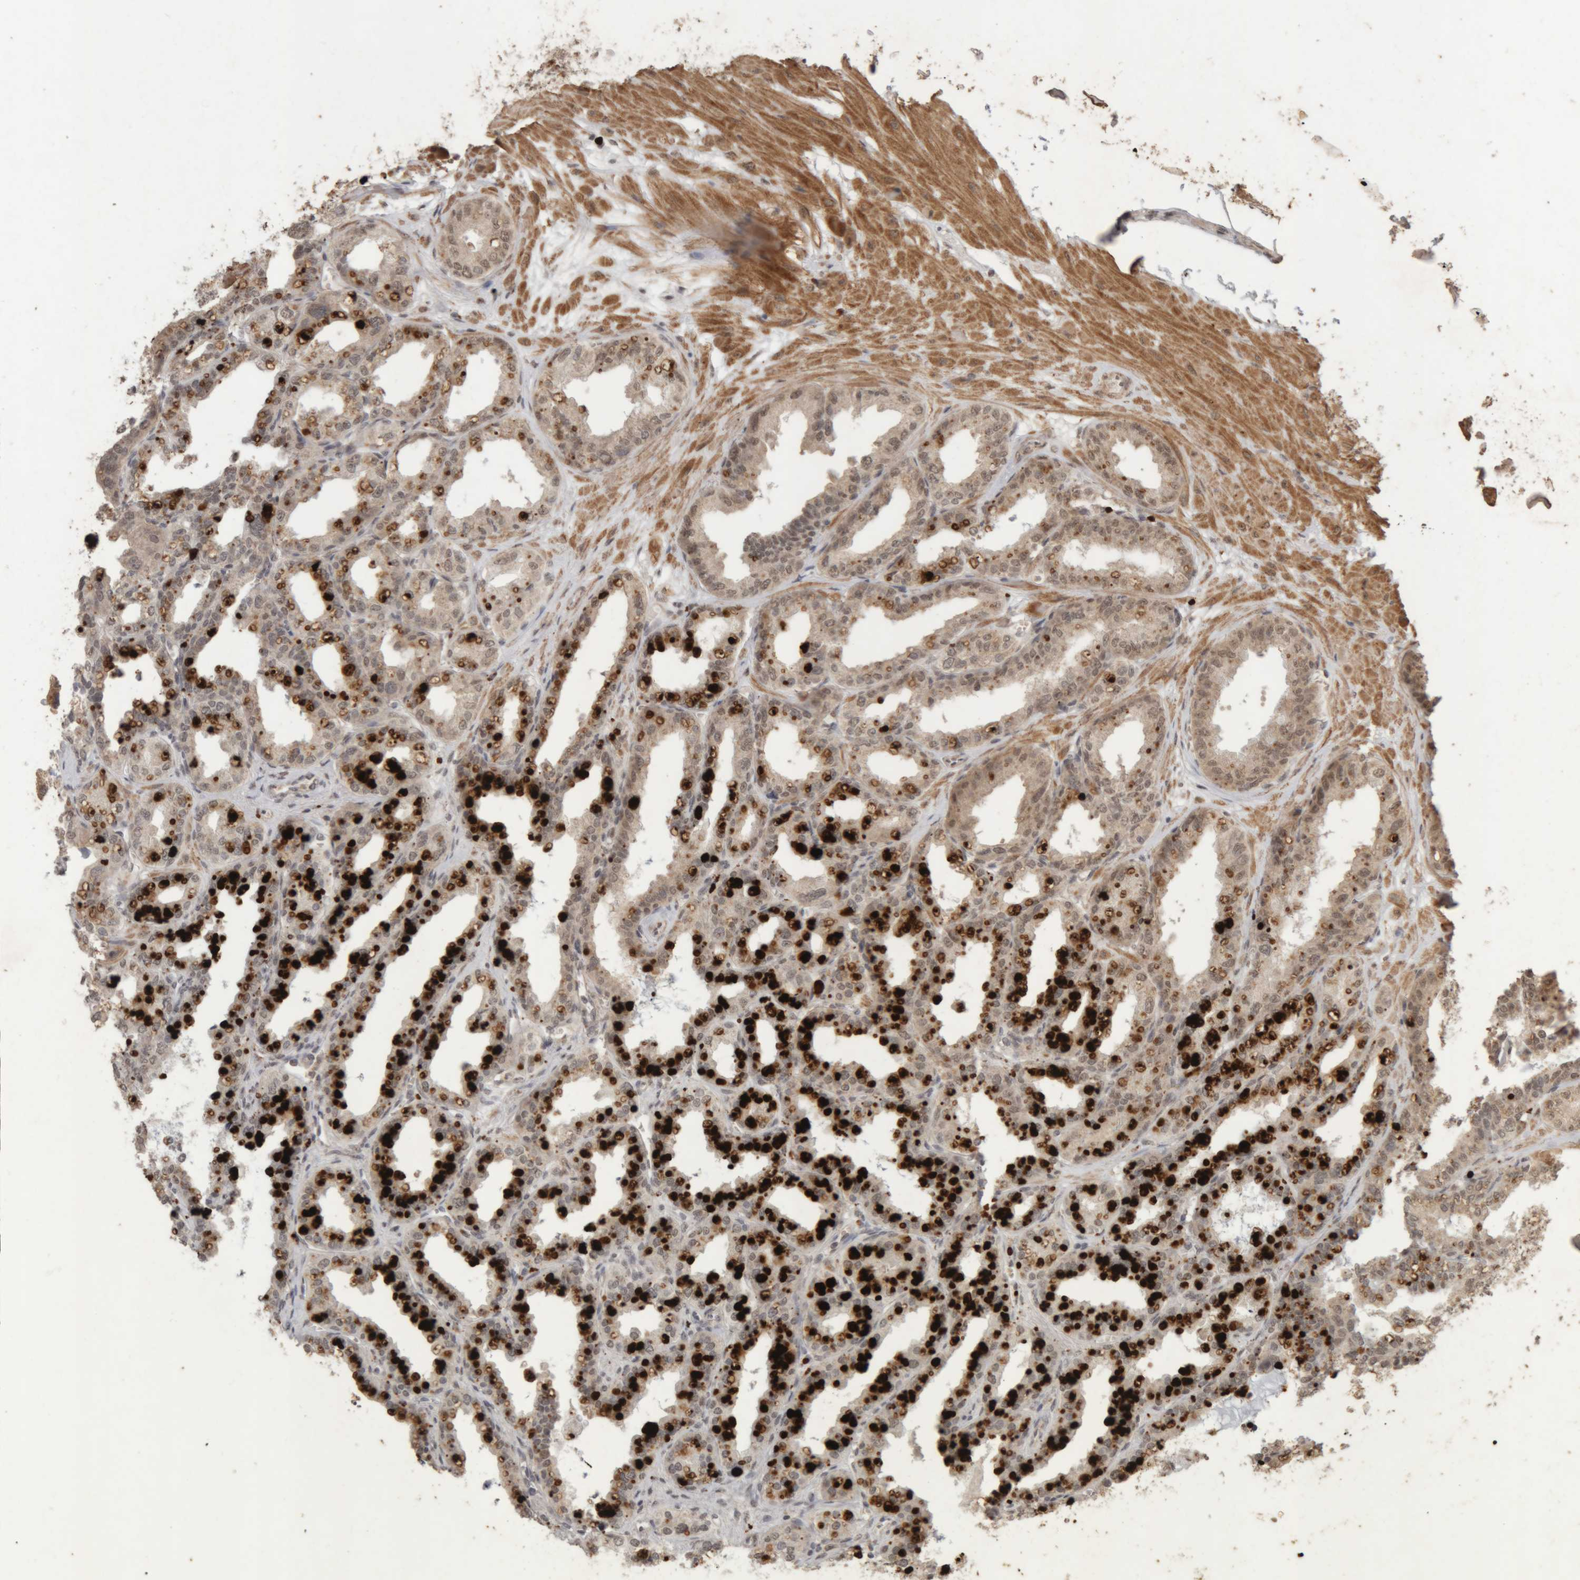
{"staining": {"intensity": "weak", "quantity": ">75%", "location": "cytoplasmic/membranous,nuclear"}, "tissue": "seminal vesicle", "cell_type": "Glandular cells", "image_type": "normal", "snomed": [{"axis": "morphology", "description": "Normal tissue, NOS"}, {"axis": "topography", "description": "Prostate"}, {"axis": "topography", "description": "Seminal veicle"}], "caption": "This micrograph displays IHC staining of unremarkable human seminal vesicle, with low weak cytoplasmic/membranous,nuclear positivity in approximately >75% of glandular cells.", "gene": "KEAP1", "patient": {"sex": "male", "age": 51}}